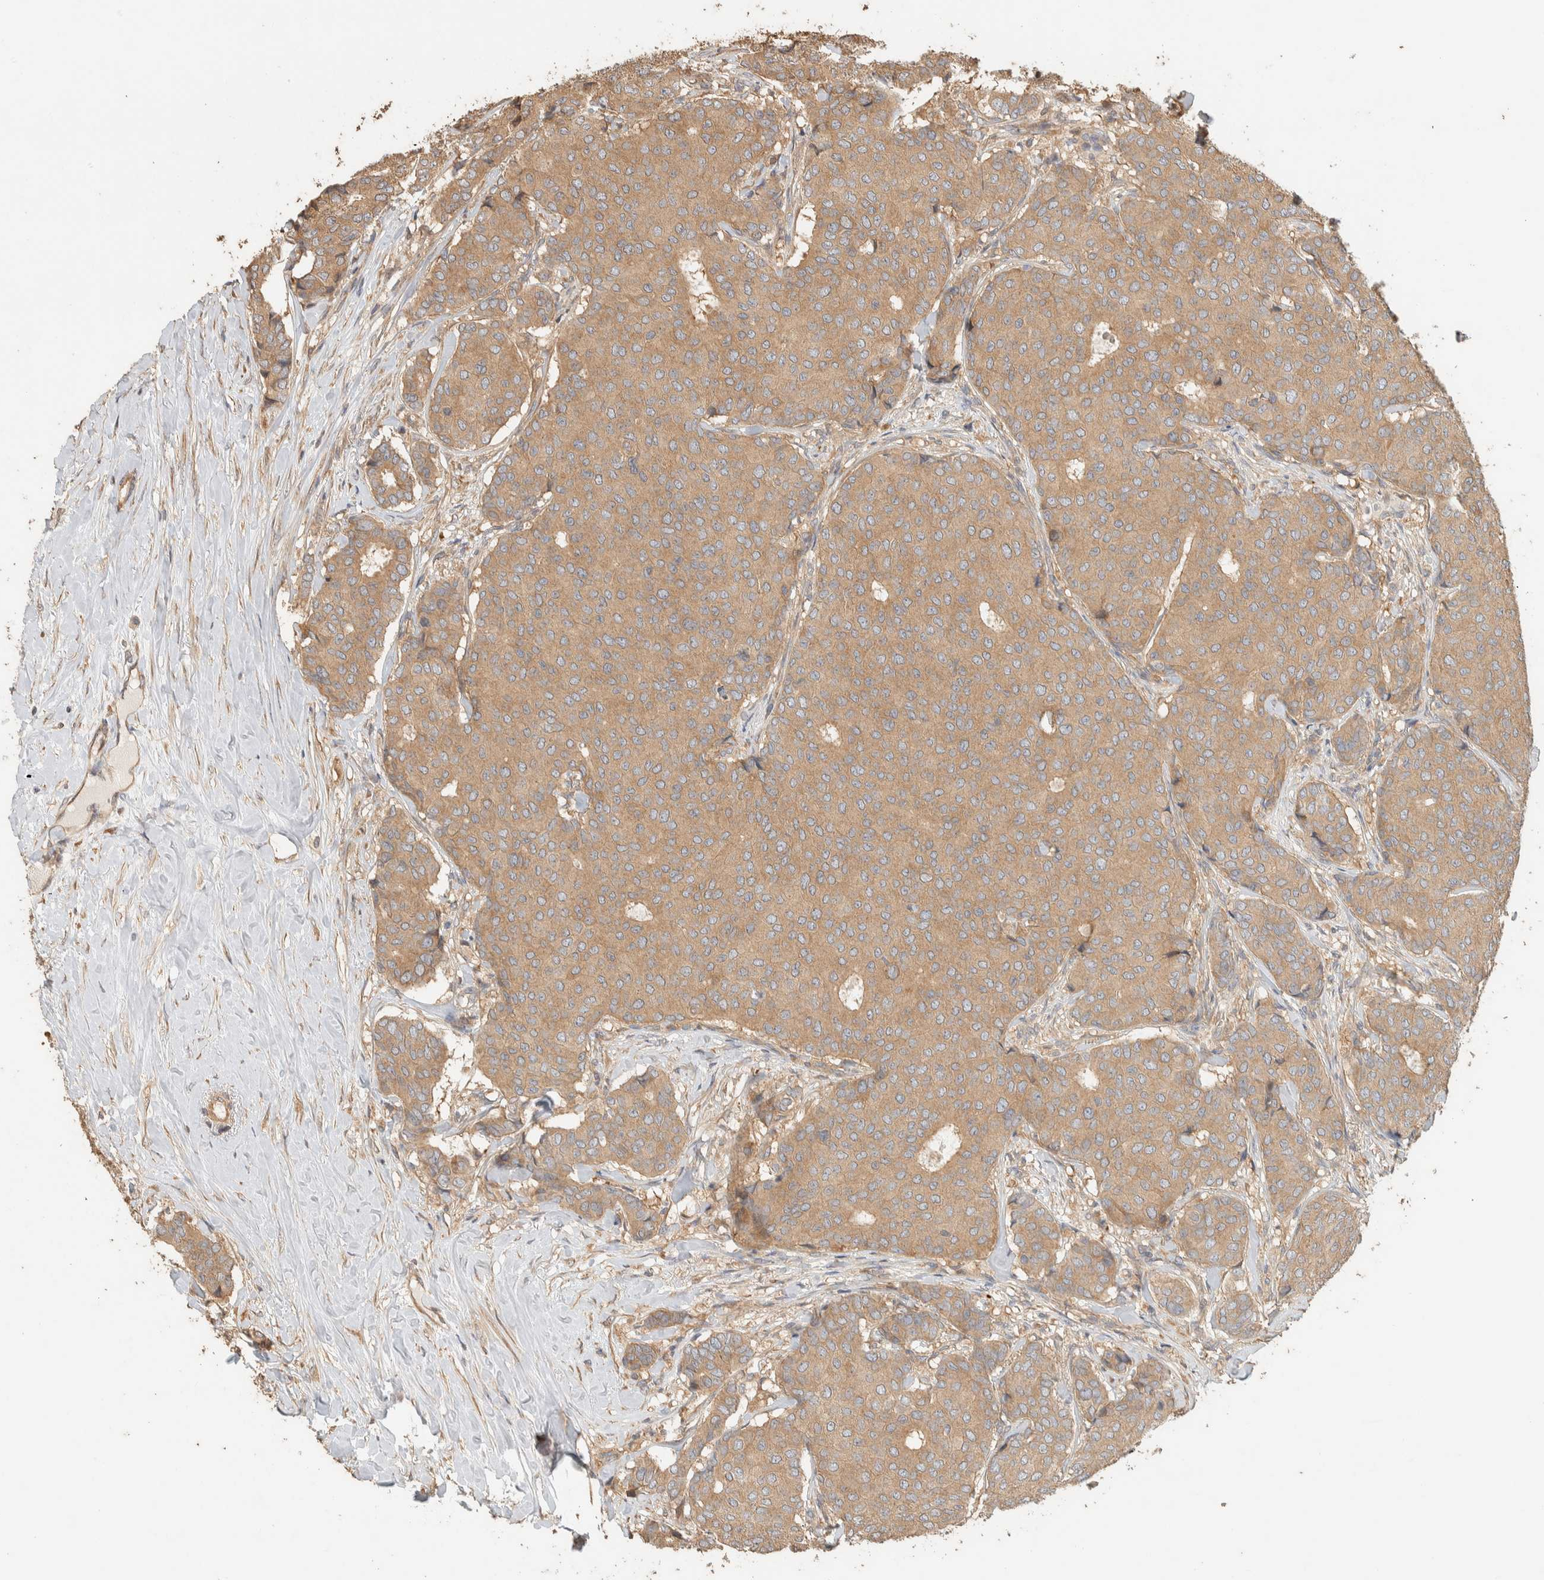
{"staining": {"intensity": "moderate", "quantity": ">75%", "location": "cytoplasmic/membranous"}, "tissue": "breast cancer", "cell_type": "Tumor cells", "image_type": "cancer", "snomed": [{"axis": "morphology", "description": "Duct carcinoma"}, {"axis": "topography", "description": "Breast"}], "caption": "High-magnification brightfield microscopy of invasive ductal carcinoma (breast) stained with DAB (brown) and counterstained with hematoxylin (blue). tumor cells exhibit moderate cytoplasmic/membranous staining is identified in approximately>75% of cells.", "gene": "EXOC7", "patient": {"sex": "female", "age": 75}}